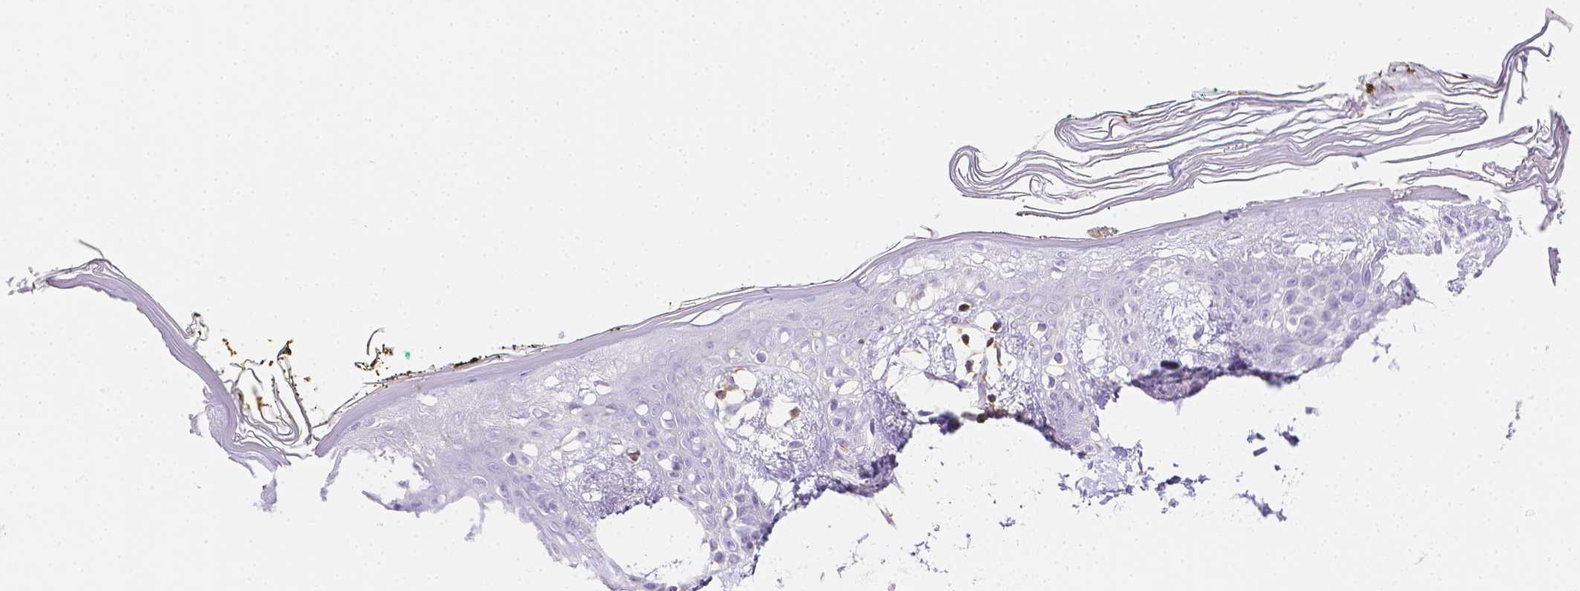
{"staining": {"intensity": "negative", "quantity": "none", "location": "none"}, "tissue": "skin", "cell_type": "Fibroblasts", "image_type": "normal", "snomed": [{"axis": "morphology", "description": "Normal tissue, NOS"}, {"axis": "topography", "description": "Skin"}], "caption": "DAB immunohistochemical staining of unremarkable skin exhibits no significant staining in fibroblasts. (DAB IHC visualized using brightfield microscopy, high magnification).", "gene": "ASAH2B", "patient": {"sex": "female", "age": 34}}